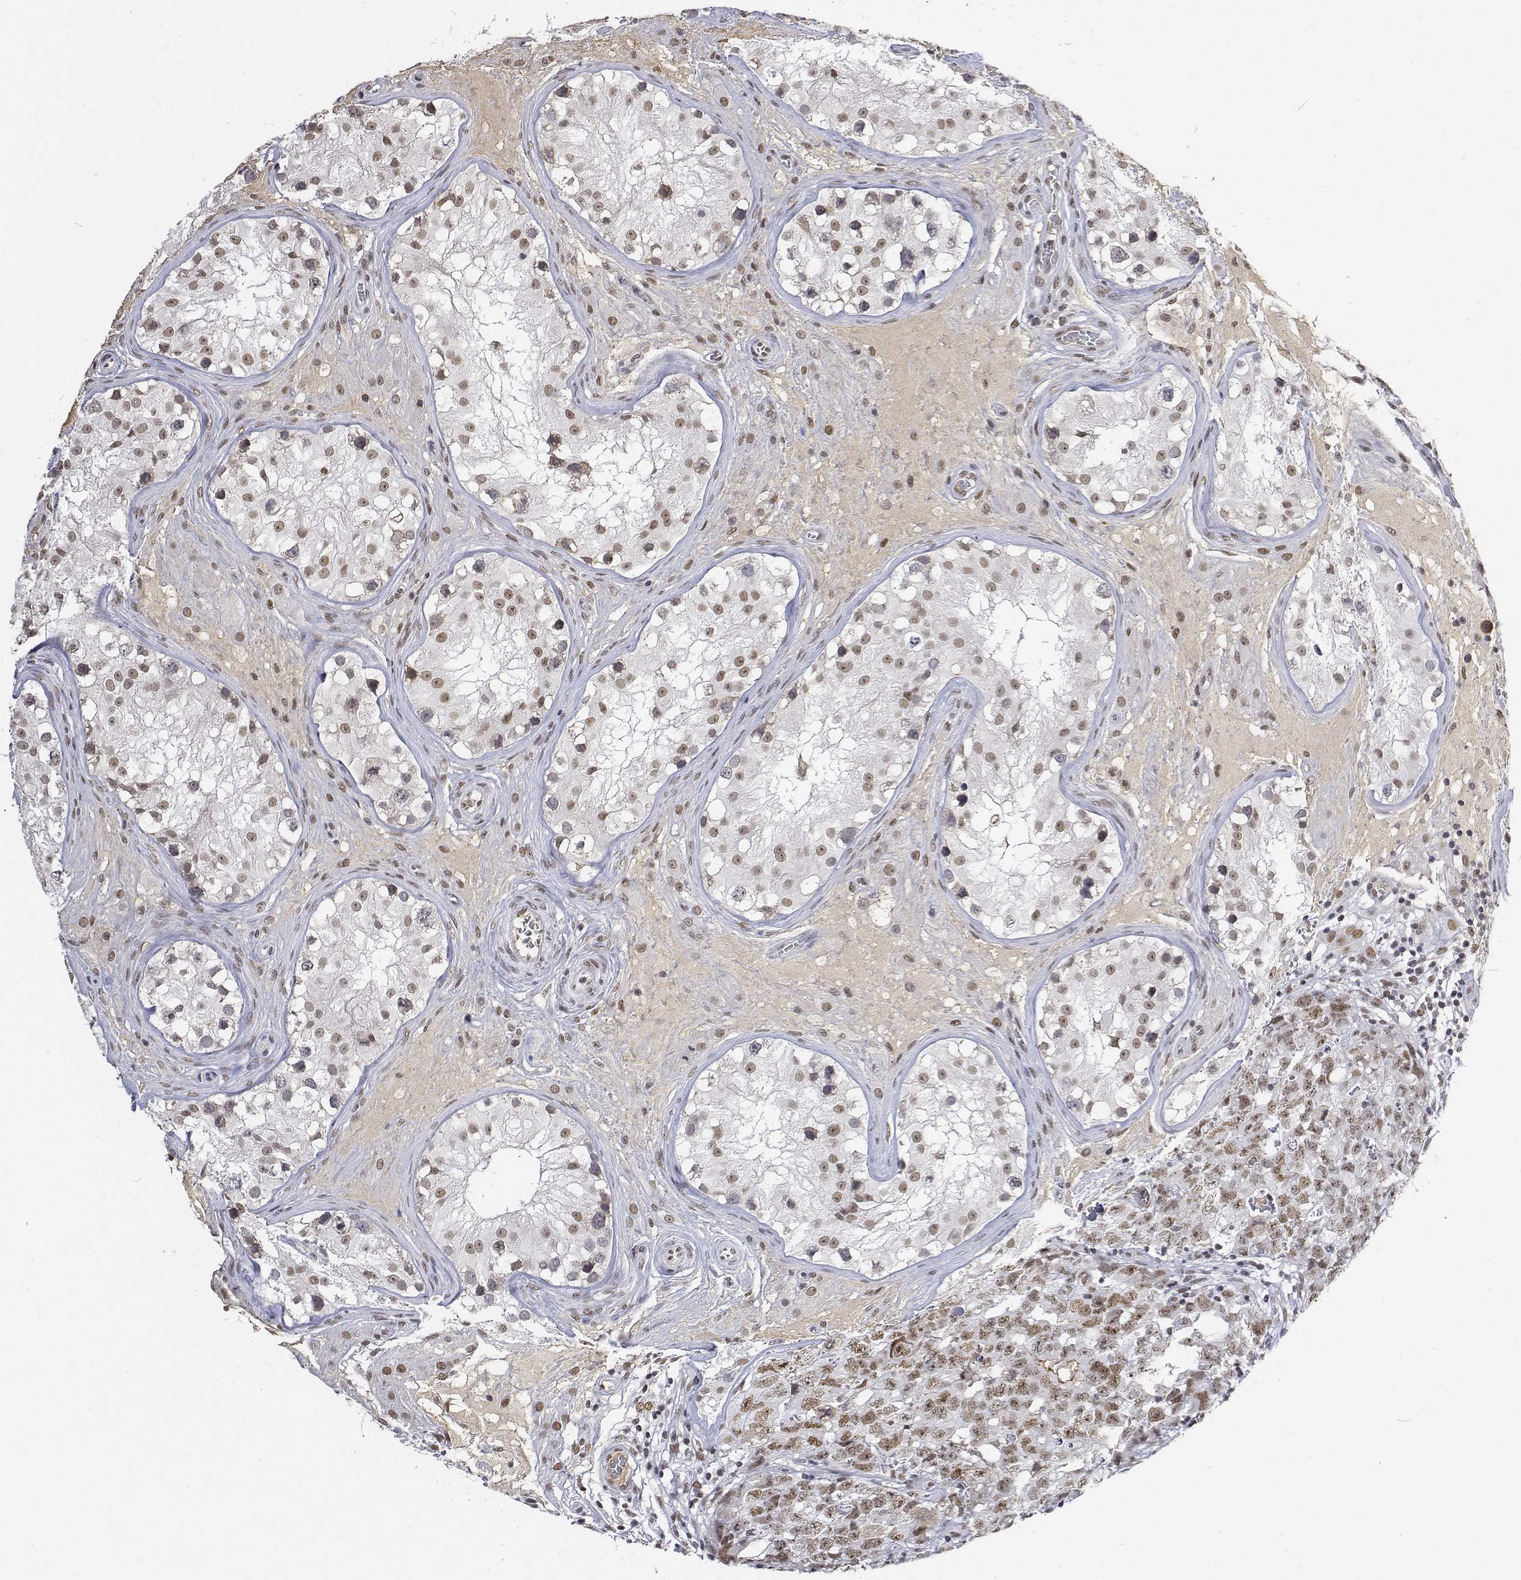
{"staining": {"intensity": "weak", "quantity": ">75%", "location": "nuclear"}, "tissue": "testis cancer", "cell_type": "Tumor cells", "image_type": "cancer", "snomed": [{"axis": "morphology", "description": "Carcinoma, Embryonal, NOS"}, {"axis": "topography", "description": "Testis"}], "caption": "Protein expression by immunohistochemistry reveals weak nuclear staining in about >75% of tumor cells in testis cancer.", "gene": "ATRX", "patient": {"sex": "male", "age": 18}}